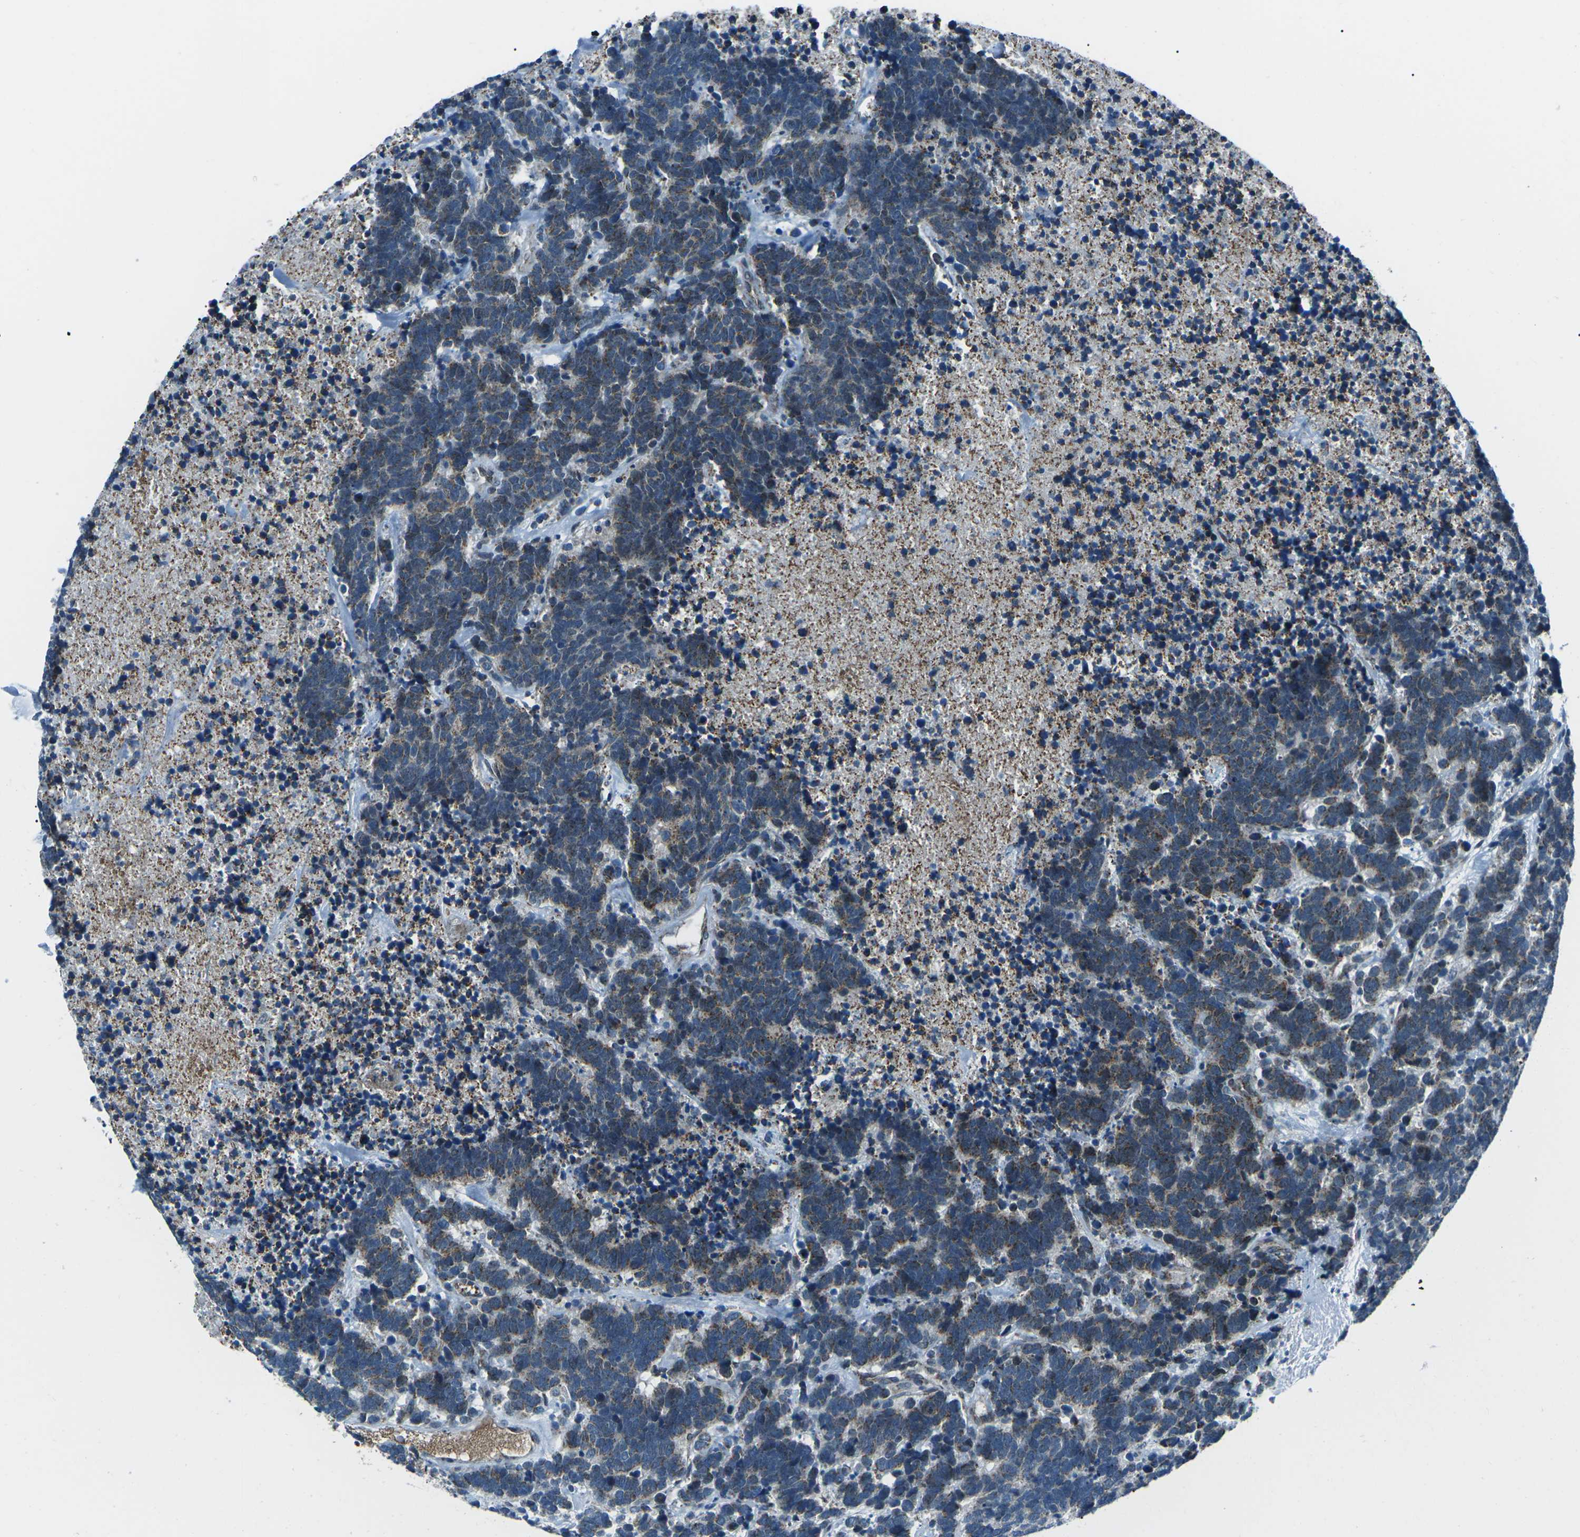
{"staining": {"intensity": "weak", "quantity": "25%-75%", "location": "cytoplasmic/membranous"}, "tissue": "carcinoid", "cell_type": "Tumor cells", "image_type": "cancer", "snomed": [{"axis": "morphology", "description": "Carcinoma, NOS"}, {"axis": "morphology", "description": "Carcinoid, malignant, NOS"}, {"axis": "topography", "description": "Urinary bladder"}], "caption": "Approximately 25%-75% of tumor cells in carcinoma exhibit weak cytoplasmic/membranous protein expression as visualized by brown immunohistochemical staining.", "gene": "RFESD", "patient": {"sex": "male", "age": 57}}